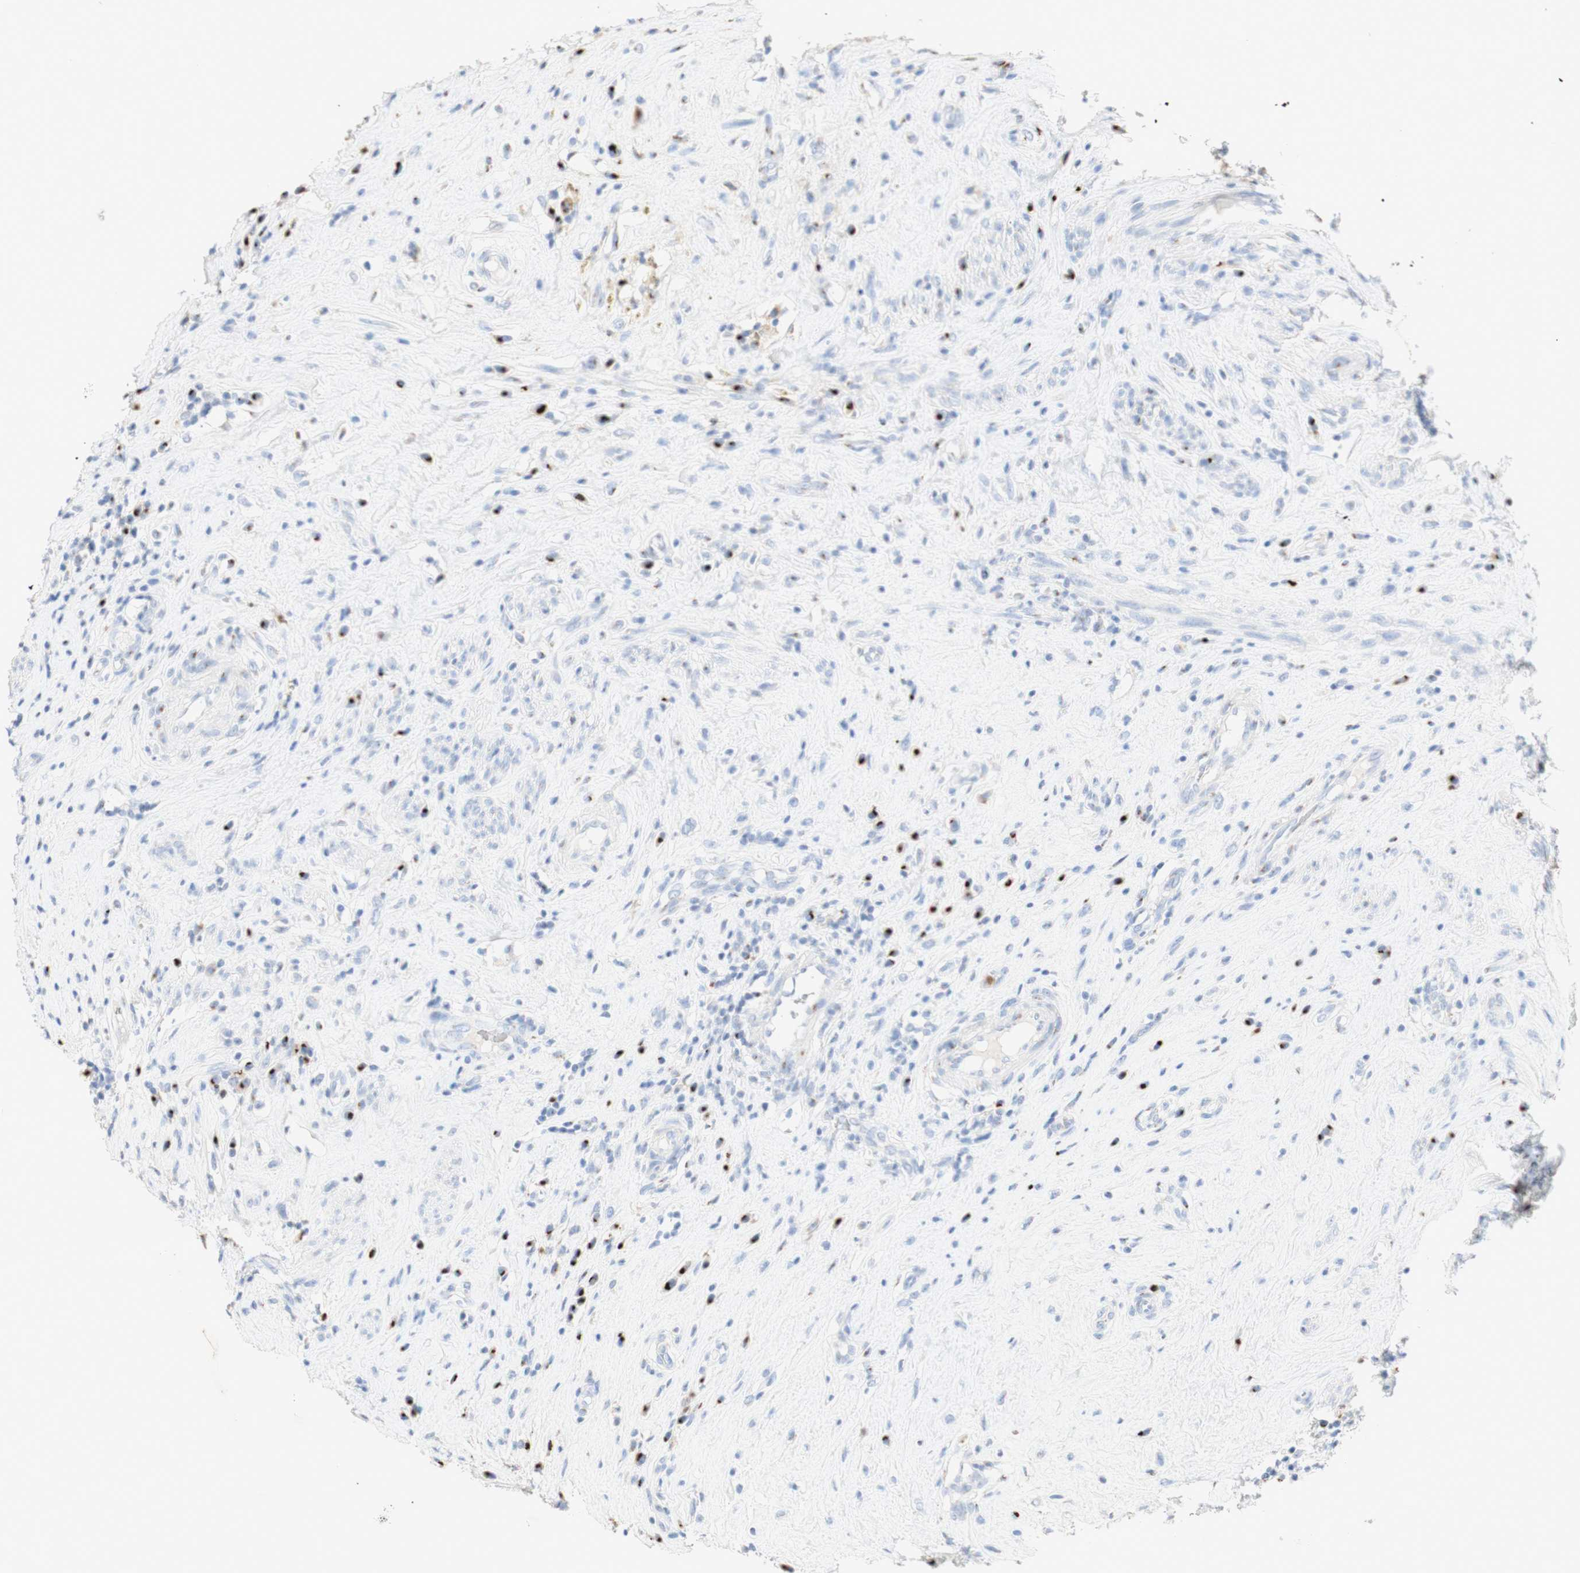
{"staining": {"intensity": "negative", "quantity": "none", "location": "none"}, "tissue": "testis cancer", "cell_type": "Tumor cells", "image_type": "cancer", "snomed": [{"axis": "morphology", "description": "Necrosis, NOS"}, {"axis": "morphology", "description": "Carcinoma, Embryonal, NOS"}, {"axis": "topography", "description": "Testis"}], "caption": "Immunohistochemistry image of human embryonal carcinoma (testis) stained for a protein (brown), which reveals no staining in tumor cells.", "gene": "MANEA", "patient": {"sex": "male", "age": 19}}